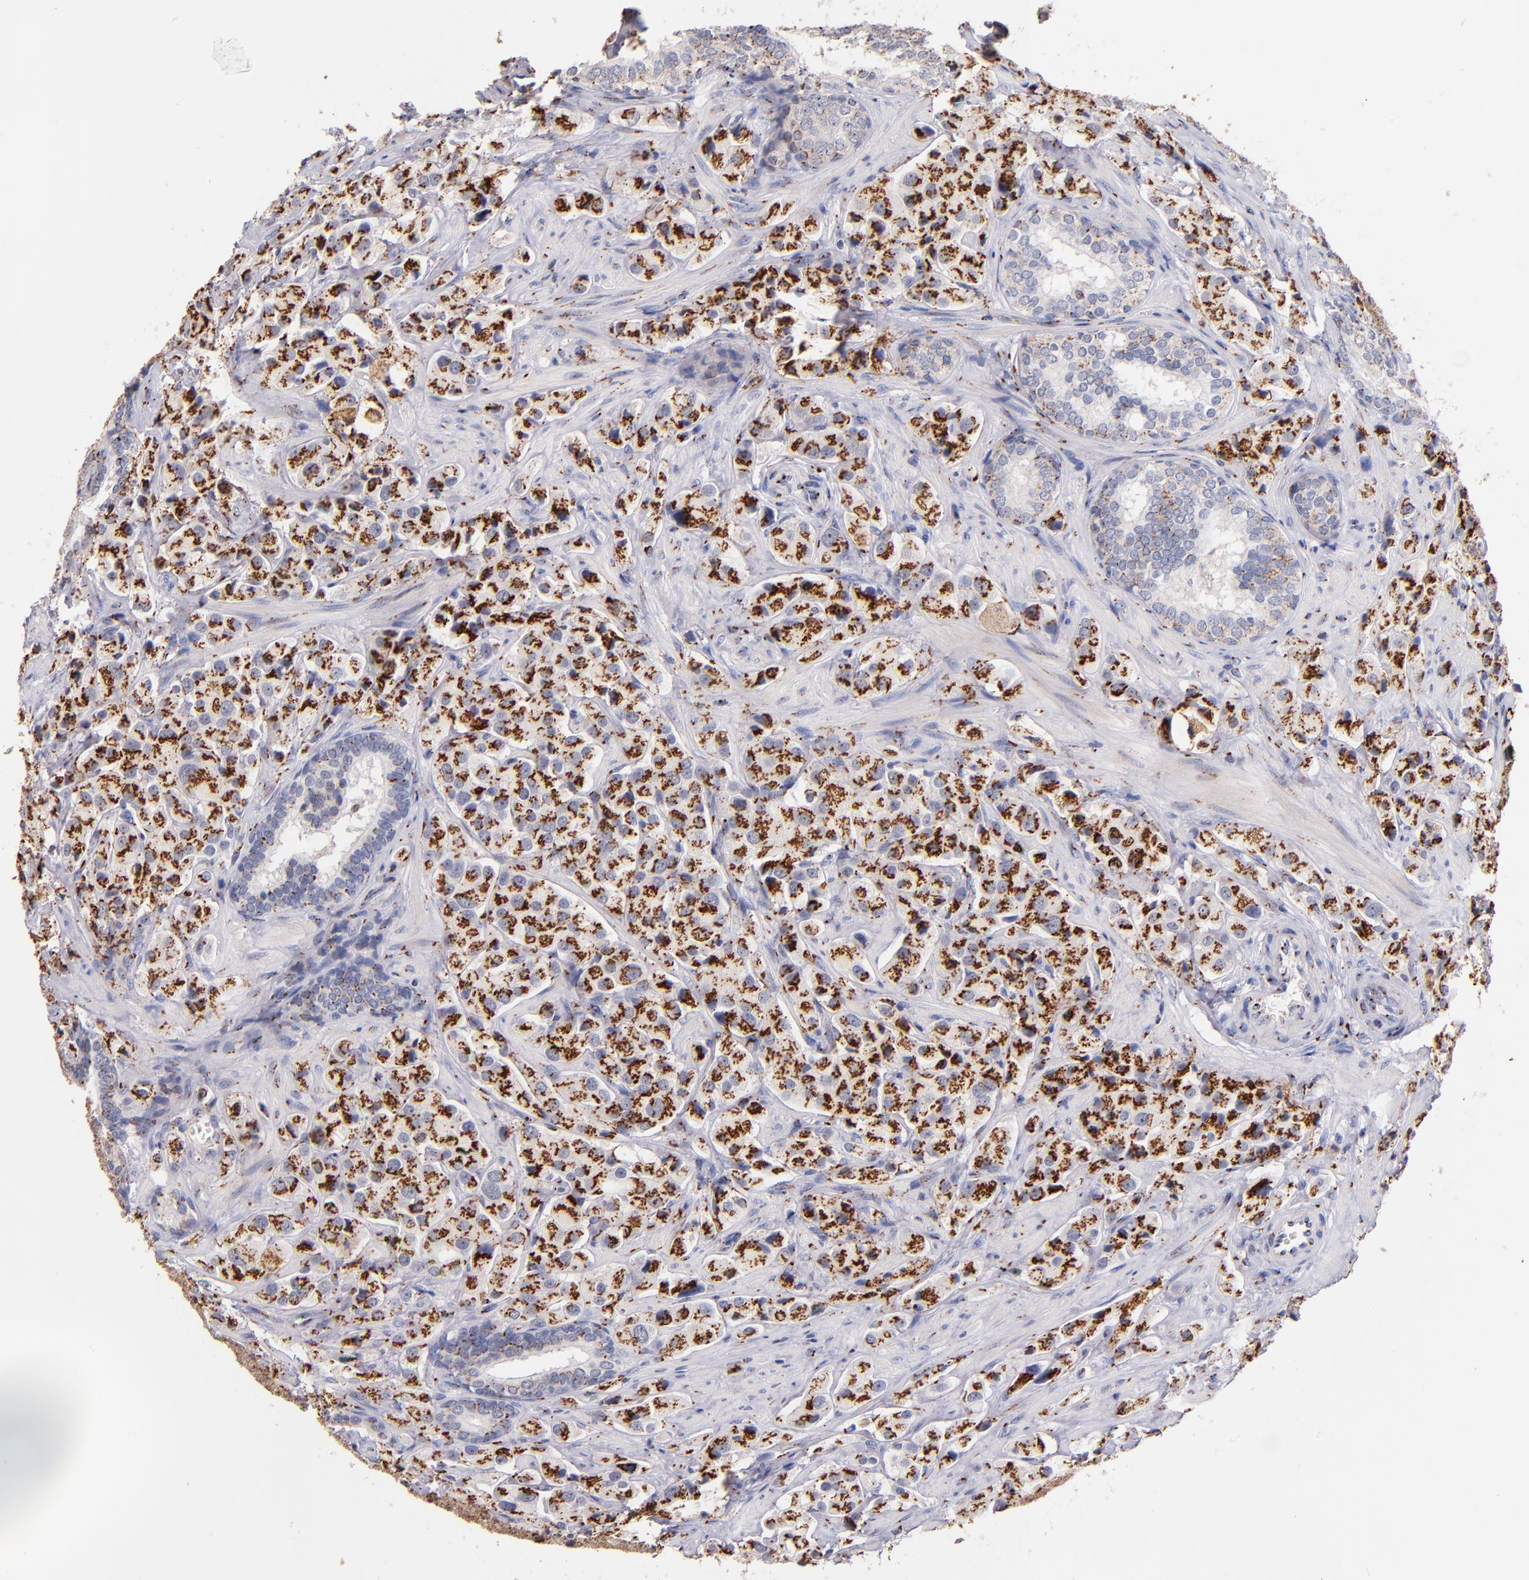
{"staining": {"intensity": "strong", "quantity": ">75%", "location": "cytoplasmic/membranous"}, "tissue": "prostate cancer", "cell_type": "Tumor cells", "image_type": "cancer", "snomed": [{"axis": "morphology", "description": "Adenocarcinoma, Medium grade"}, {"axis": "topography", "description": "Prostate"}], "caption": "IHC (DAB) staining of medium-grade adenocarcinoma (prostate) reveals strong cytoplasmic/membranous protein staining in about >75% of tumor cells.", "gene": "GOLIM4", "patient": {"sex": "male", "age": 70}}